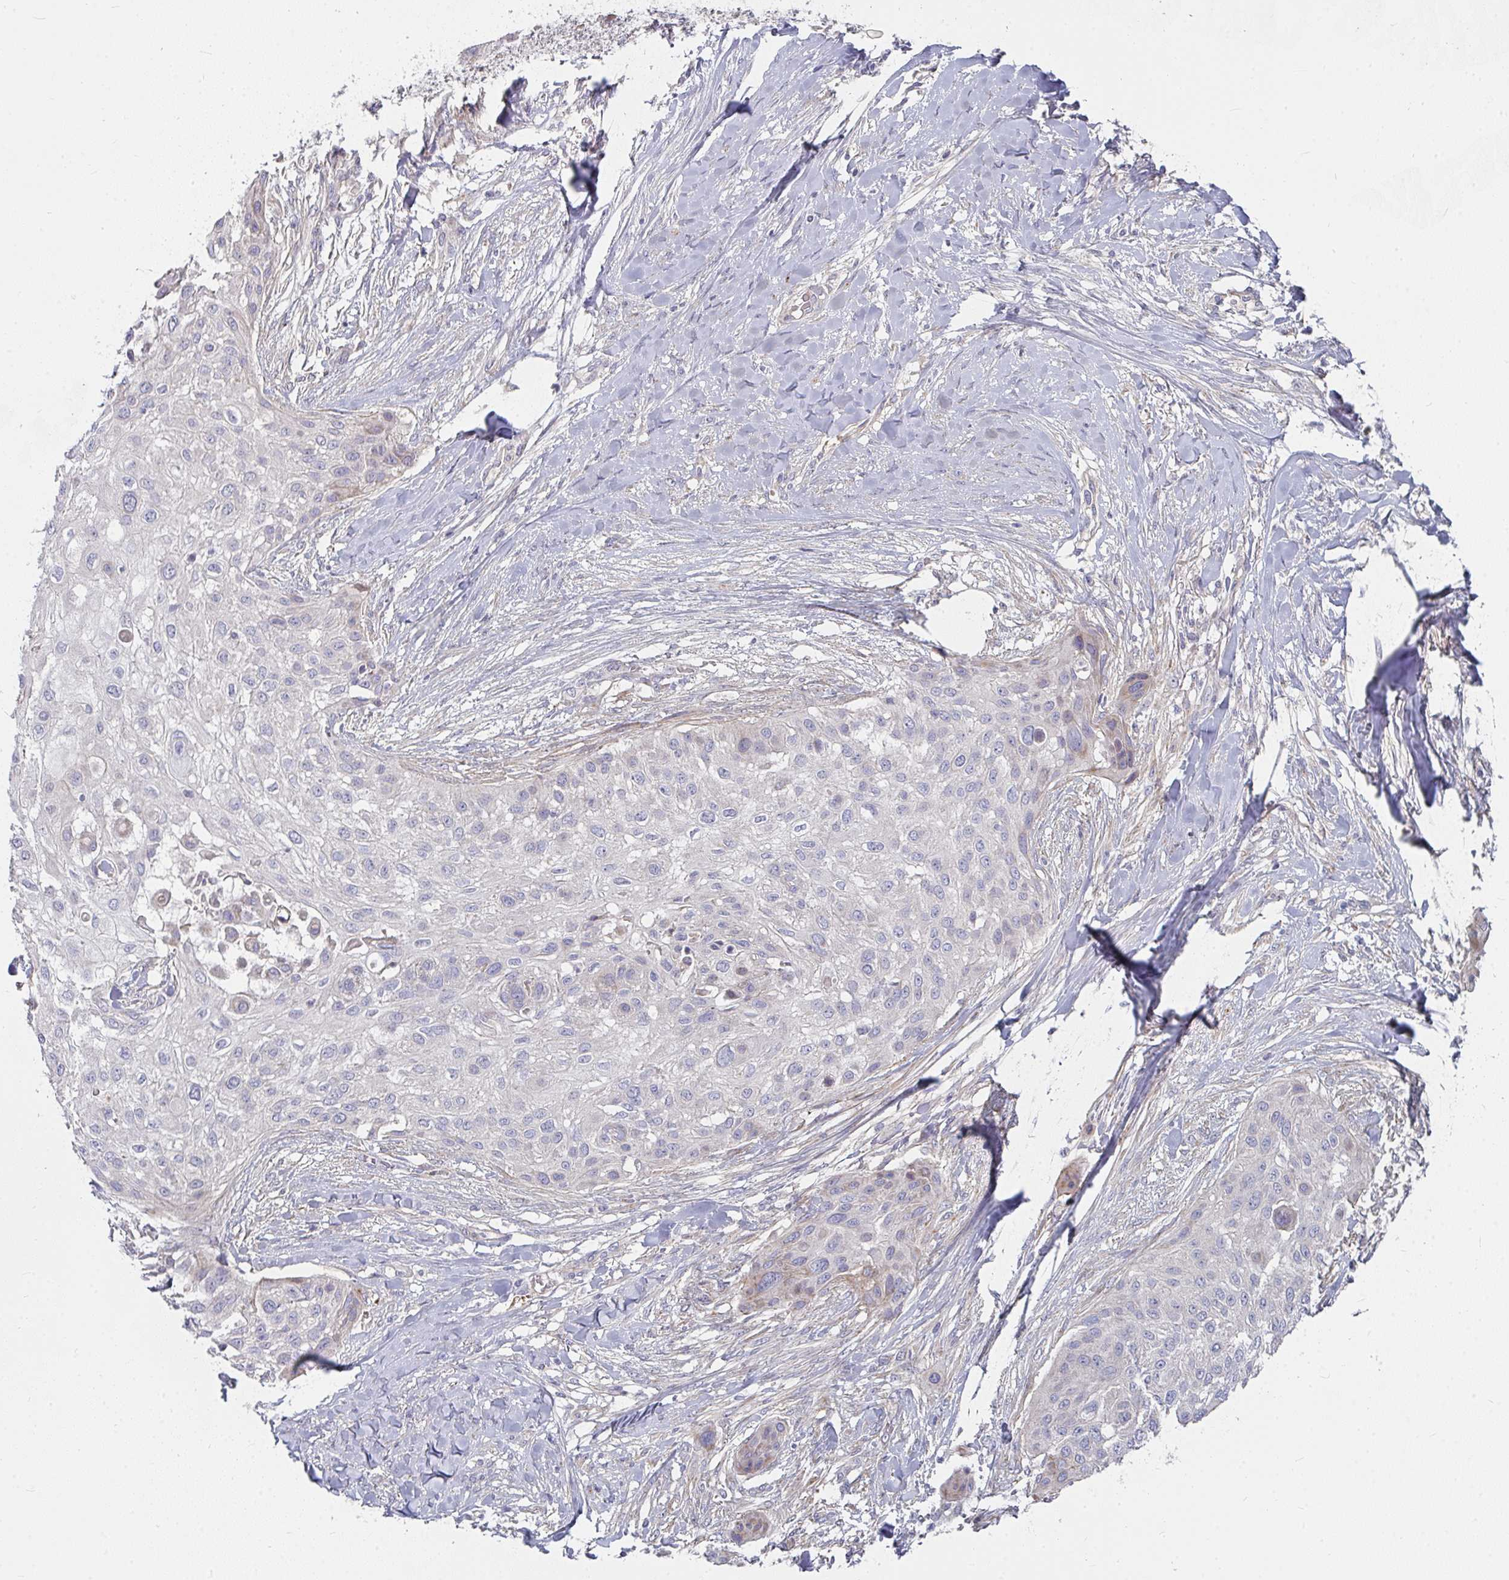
{"staining": {"intensity": "negative", "quantity": "none", "location": "none"}, "tissue": "skin cancer", "cell_type": "Tumor cells", "image_type": "cancer", "snomed": [{"axis": "morphology", "description": "Squamous cell carcinoma, NOS"}, {"axis": "topography", "description": "Skin"}], "caption": "Tumor cells are negative for protein expression in human squamous cell carcinoma (skin).", "gene": "RHEBL1", "patient": {"sex": "female", "age": 87}}